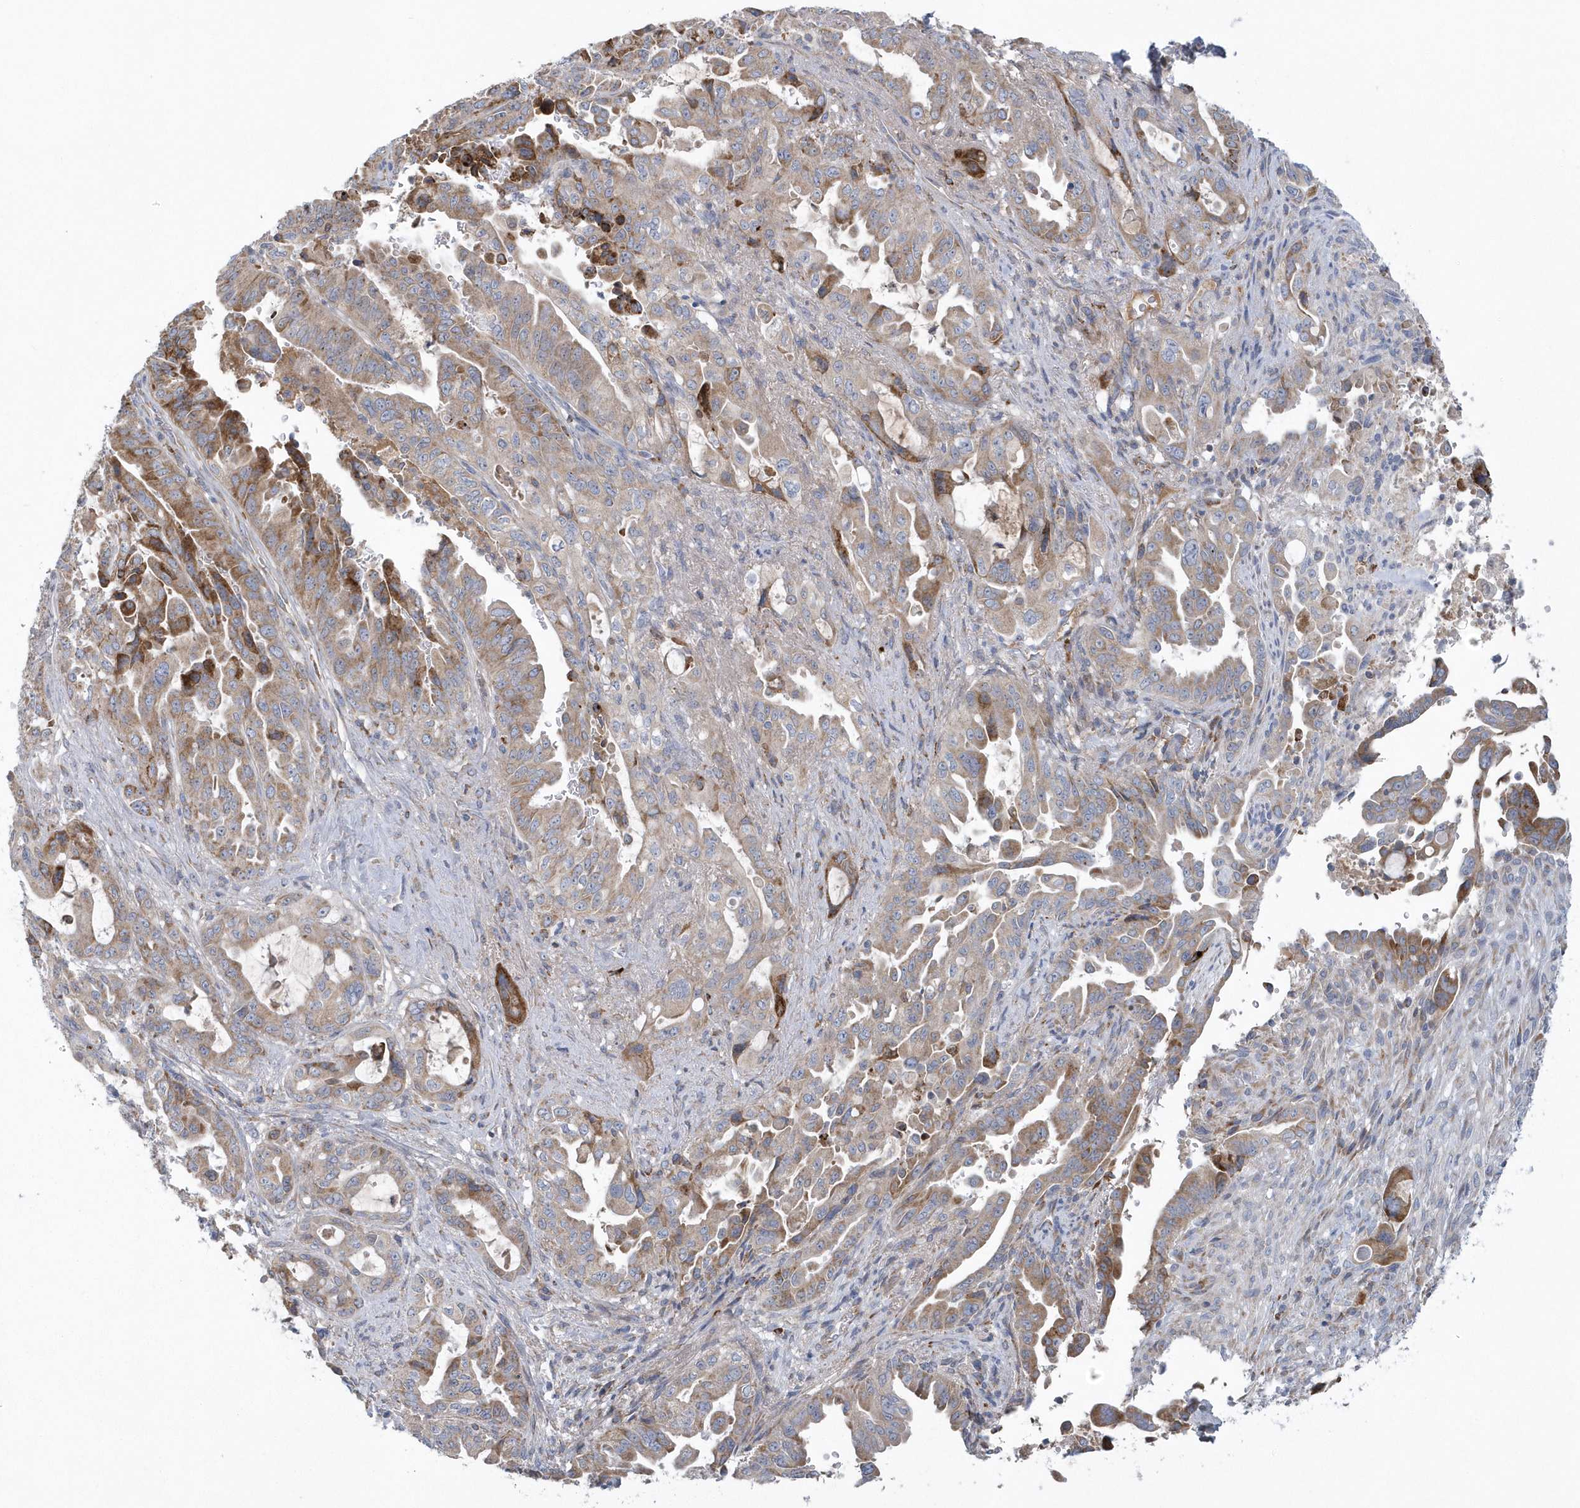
{"staining": {"intensity": "moderate", "quantity": ">75%", "location": "cytoplasmic/membranous"}, "tissue": "pancreatic cancer", "cell_type": "Tumor cells", "image_type": "cancer", "snomed": [{"axis": "morphology", "description": "Adenocarcinoma, NOS"}, {"axis": "topography", "description": "Pancreas"}], "caption": "Immunohistochemistry of human pancreatic cancer demonstrates medium levels of moderate cytoplasmic/membranous staining in approximately >75% of tumor cells.", "gene": "SPATA18", "patient": {"sex": "male", "age": 70}}